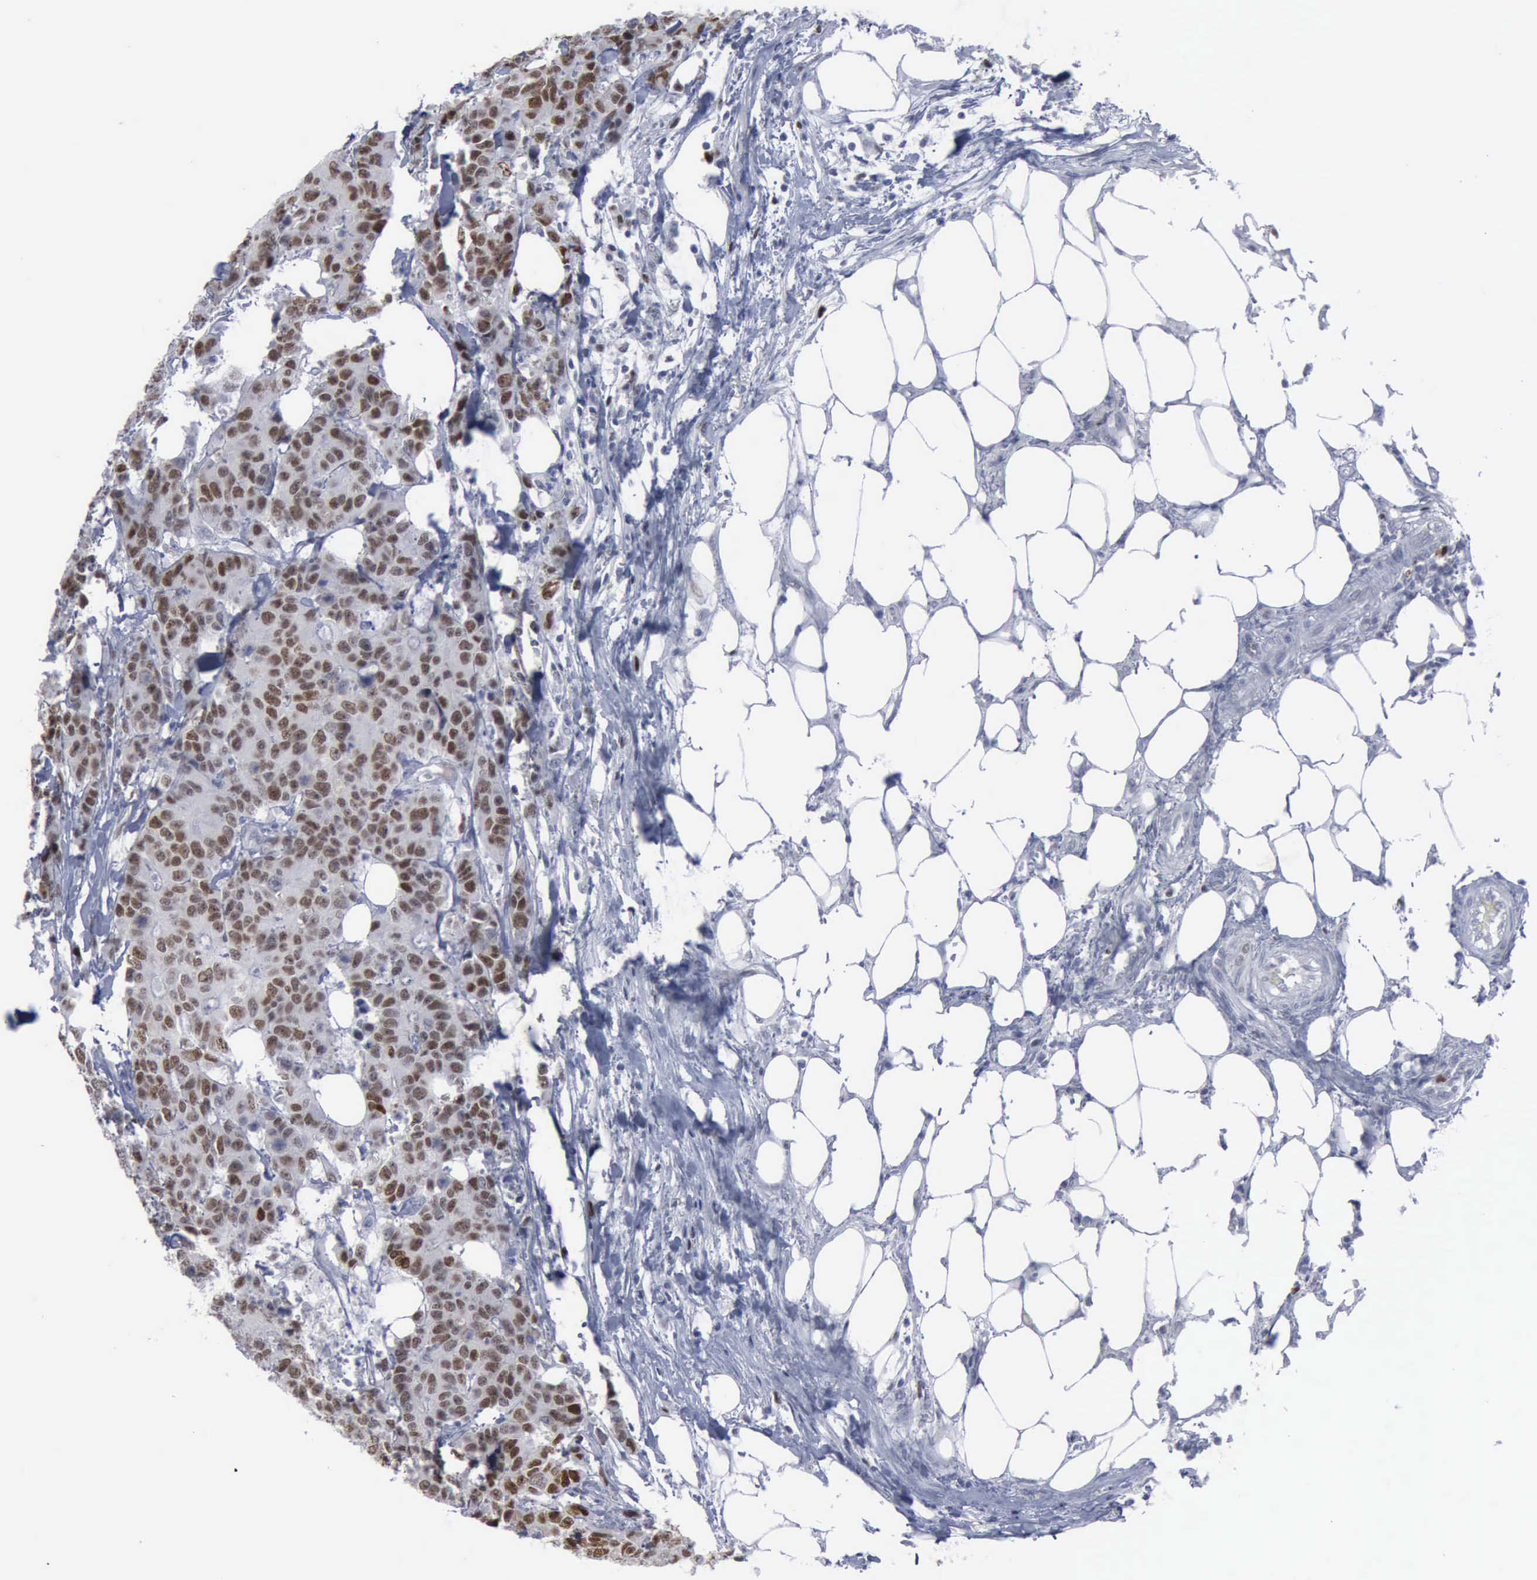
{"staining": {"intensity": "moderate", "quantity": "25%-75%", "location": "nuclear"}, "tissue": "colorectal cancer", "cell_type": "Tumor cells", "image_type": "cancer", "snomed": [{"axis": "morphology", "description": "Adenocarcinoma, NOS"}, {"axis": "topography", "description": "Colon"}], "caption": "There is medium levels of moderate nuclear staining in tumor cells of colorectal adenocarcinoma, as demonstrated by immunohistochemical staining (brown color).", "gene": "MCM5", "patient": {"sex": "female", "age": 86}}